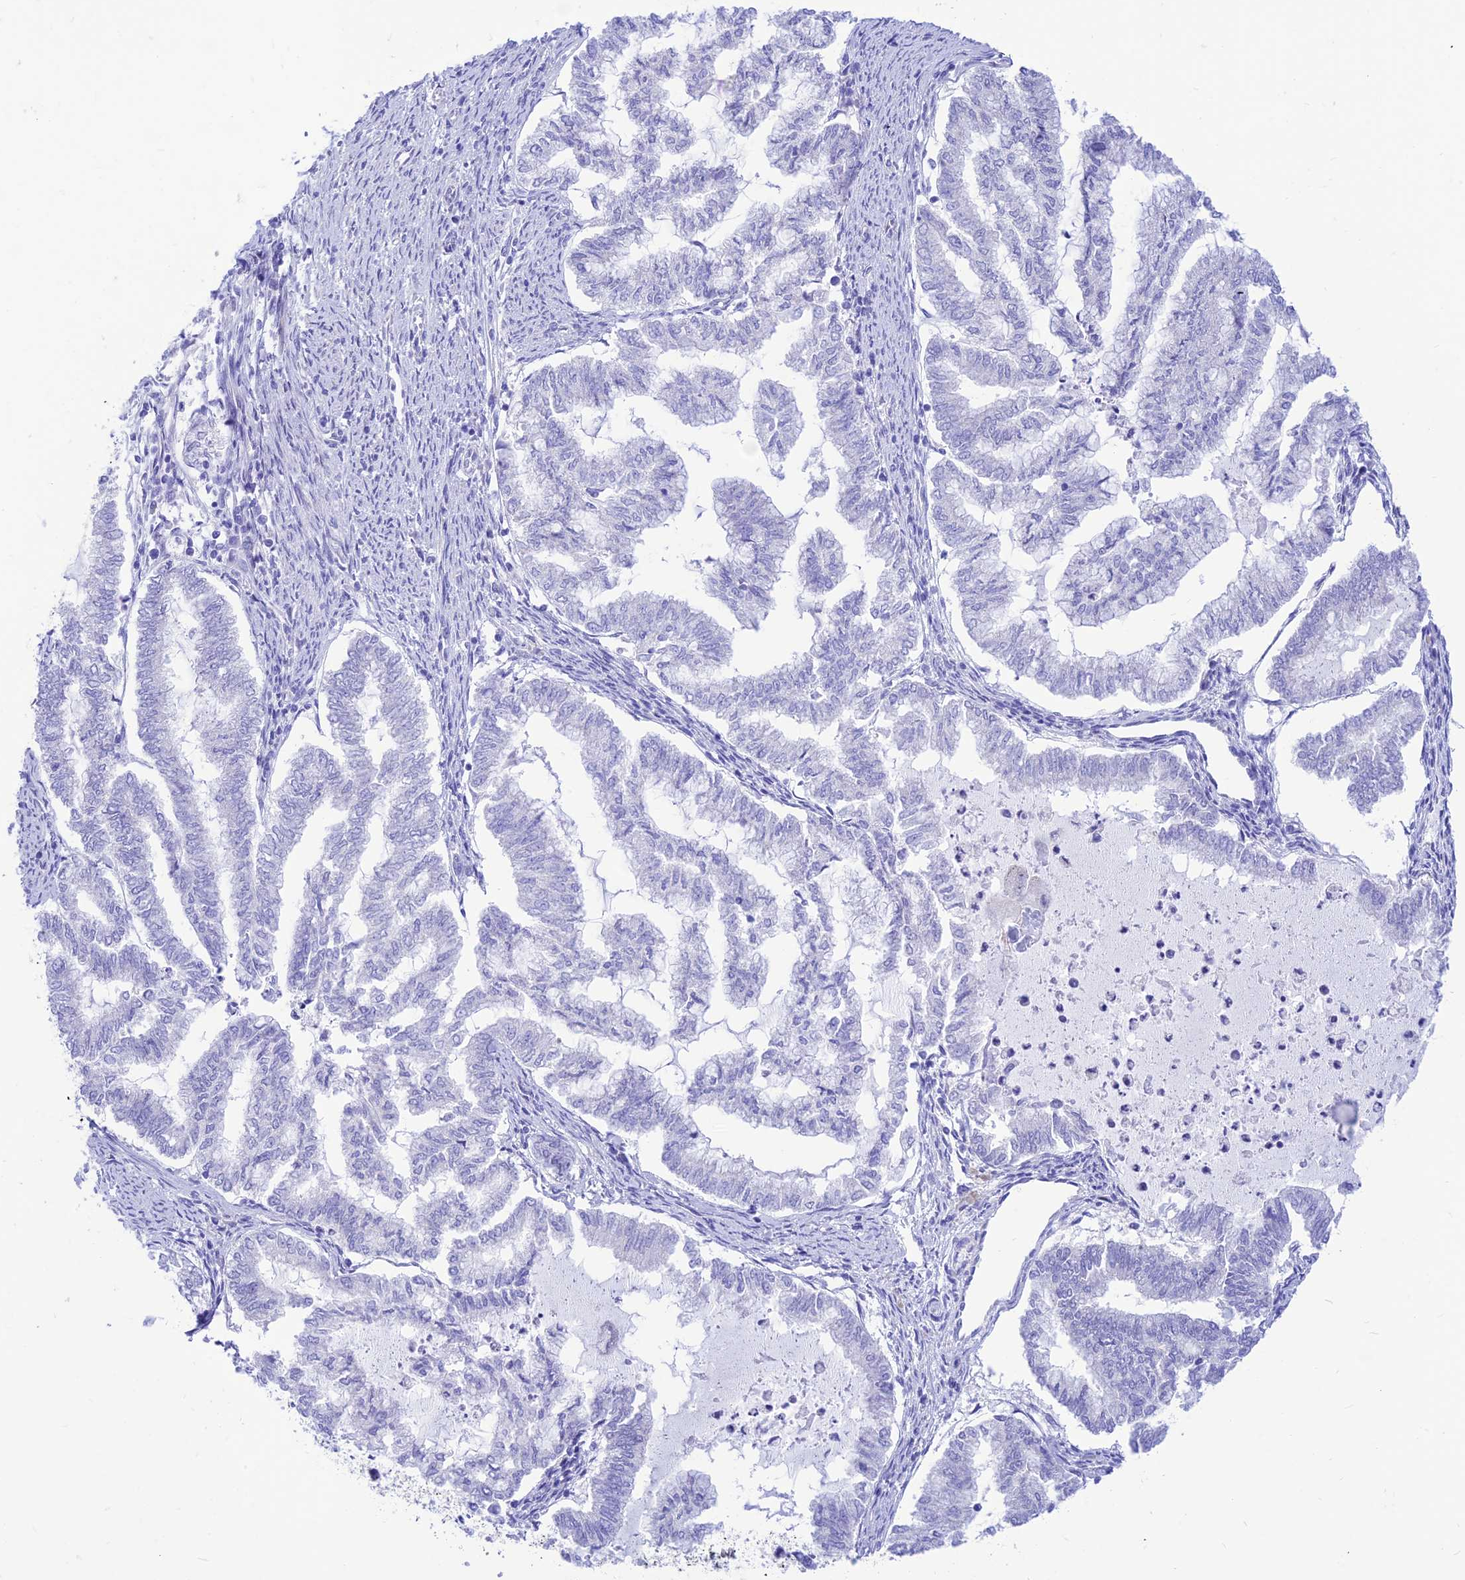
{"staining": {"intensity": "negative", "quantity": "none", "location": "none"}, "tissue": "endometrial cancer", "cell_type": "Tumor cells", "image_type": "cancer", "snomed": [{"axis": "morphology", "description": "Adenocarcinoma, NOS"}, {"axis": "topography", "description": "Endometrium"}], "caption": "Tumor cells are negative for protein expression in human endometrial adenocarcinoma.", "gene": "FAM186B", "patient": {"sex": "female", "age": 79}}